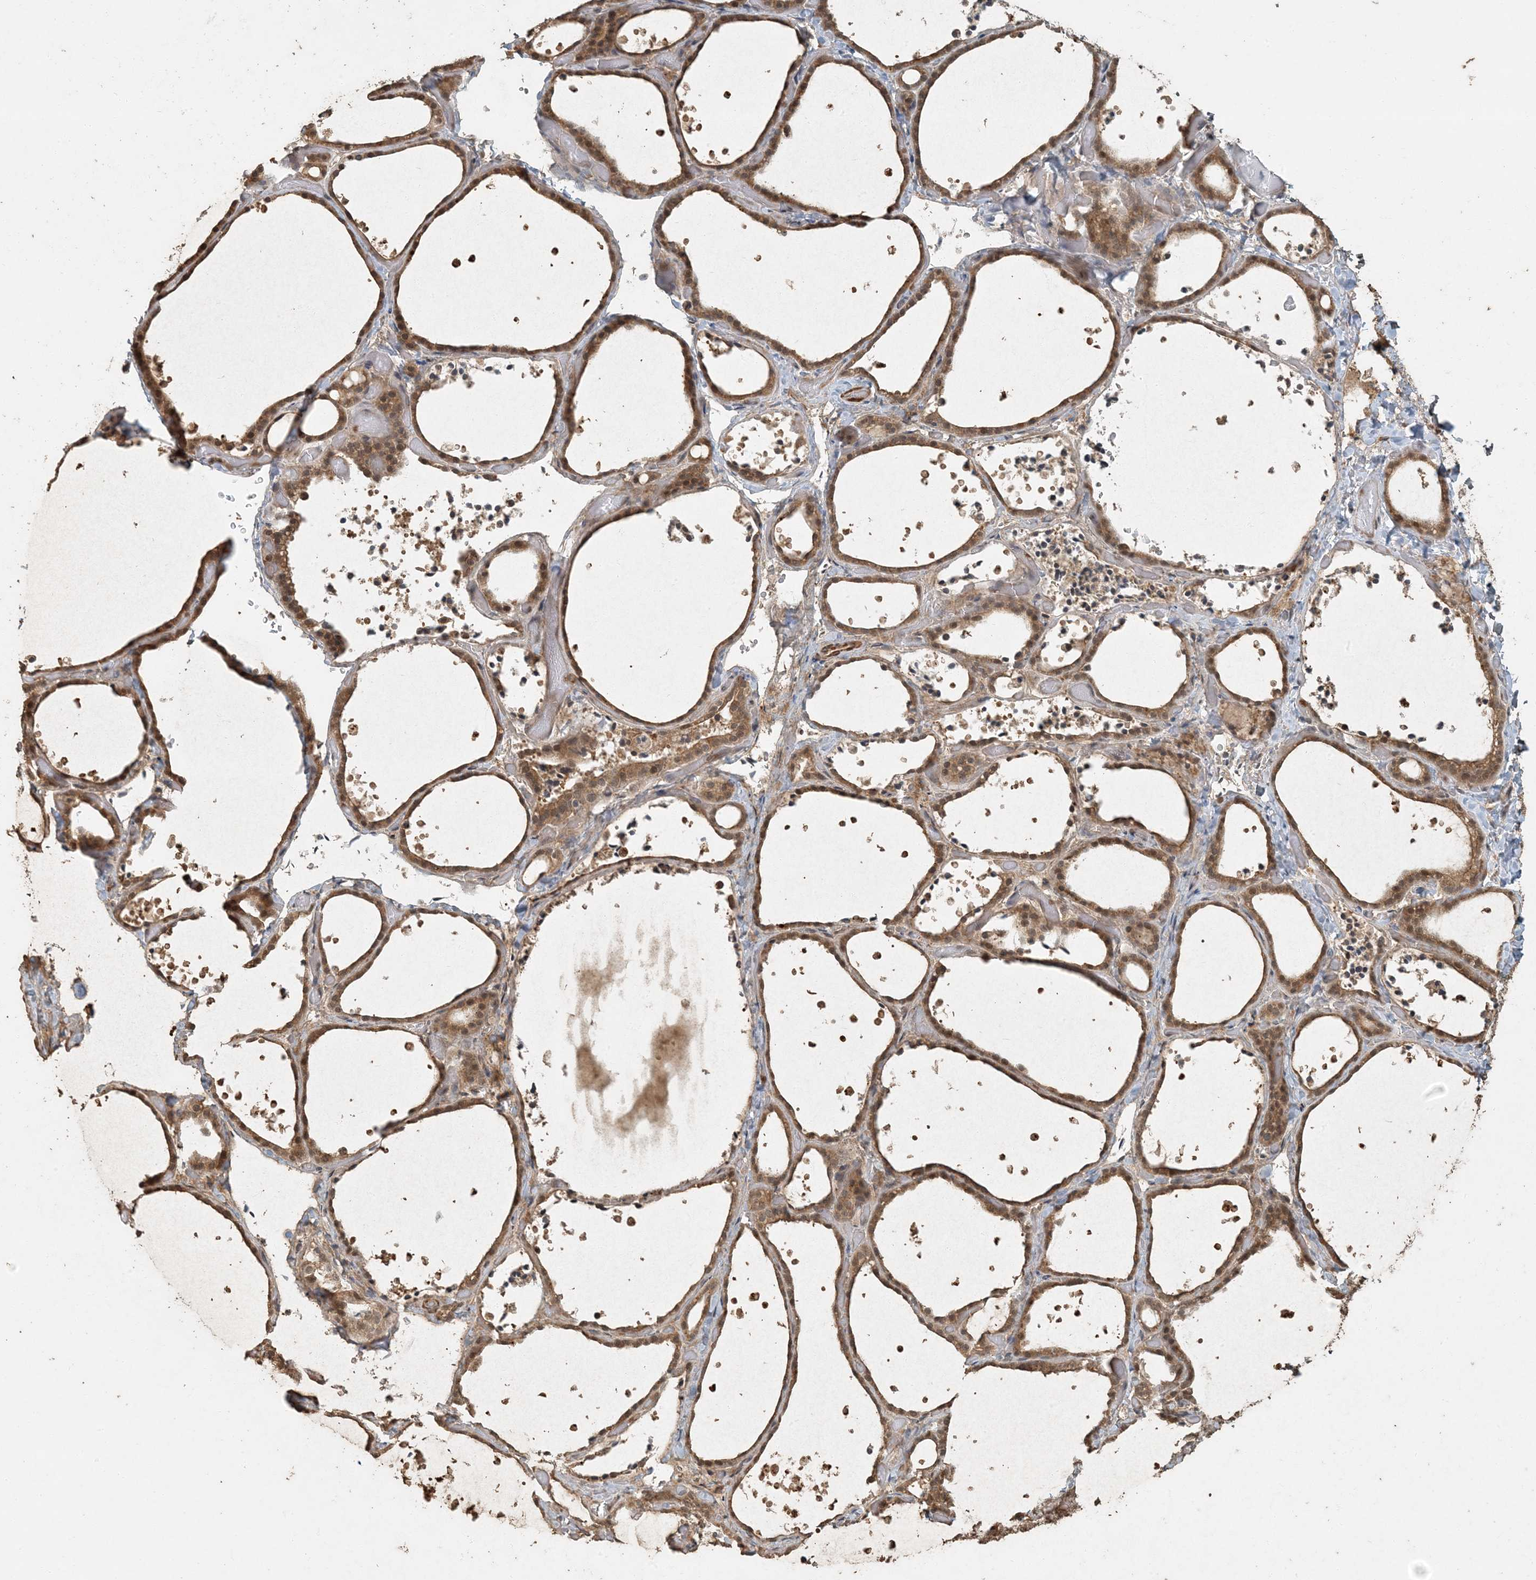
{"staining": {"intensity": "moderate", "quantity": ">75%", "location": "cytoplasmic/membranous,nuclear"}, "tissue": "thyroid gland", "cell_type": "Glandular cells", "image_type": "normal", "snomed": [{"axis": "morphology", "description": "Normal tissue, NOS"}, {"axis": "topography", "description": "Thyroid gland"}], "caption": "IHC staining of benign thyroid gland, which demonstrates medium levels of moderate cytoplasmic/membranous,nuclear expression in about >75% of glandular cells indicating moderate cytoplasmic/membranous,nuclear protein expression. The staining was performed using DAB (3,3'-diaminobenzidine) (brown) for protein detection and nuclei were counterstained in hematoxylin (blue).", "gene": "AK9", "patient": {"sex": "female", "age": 44}}